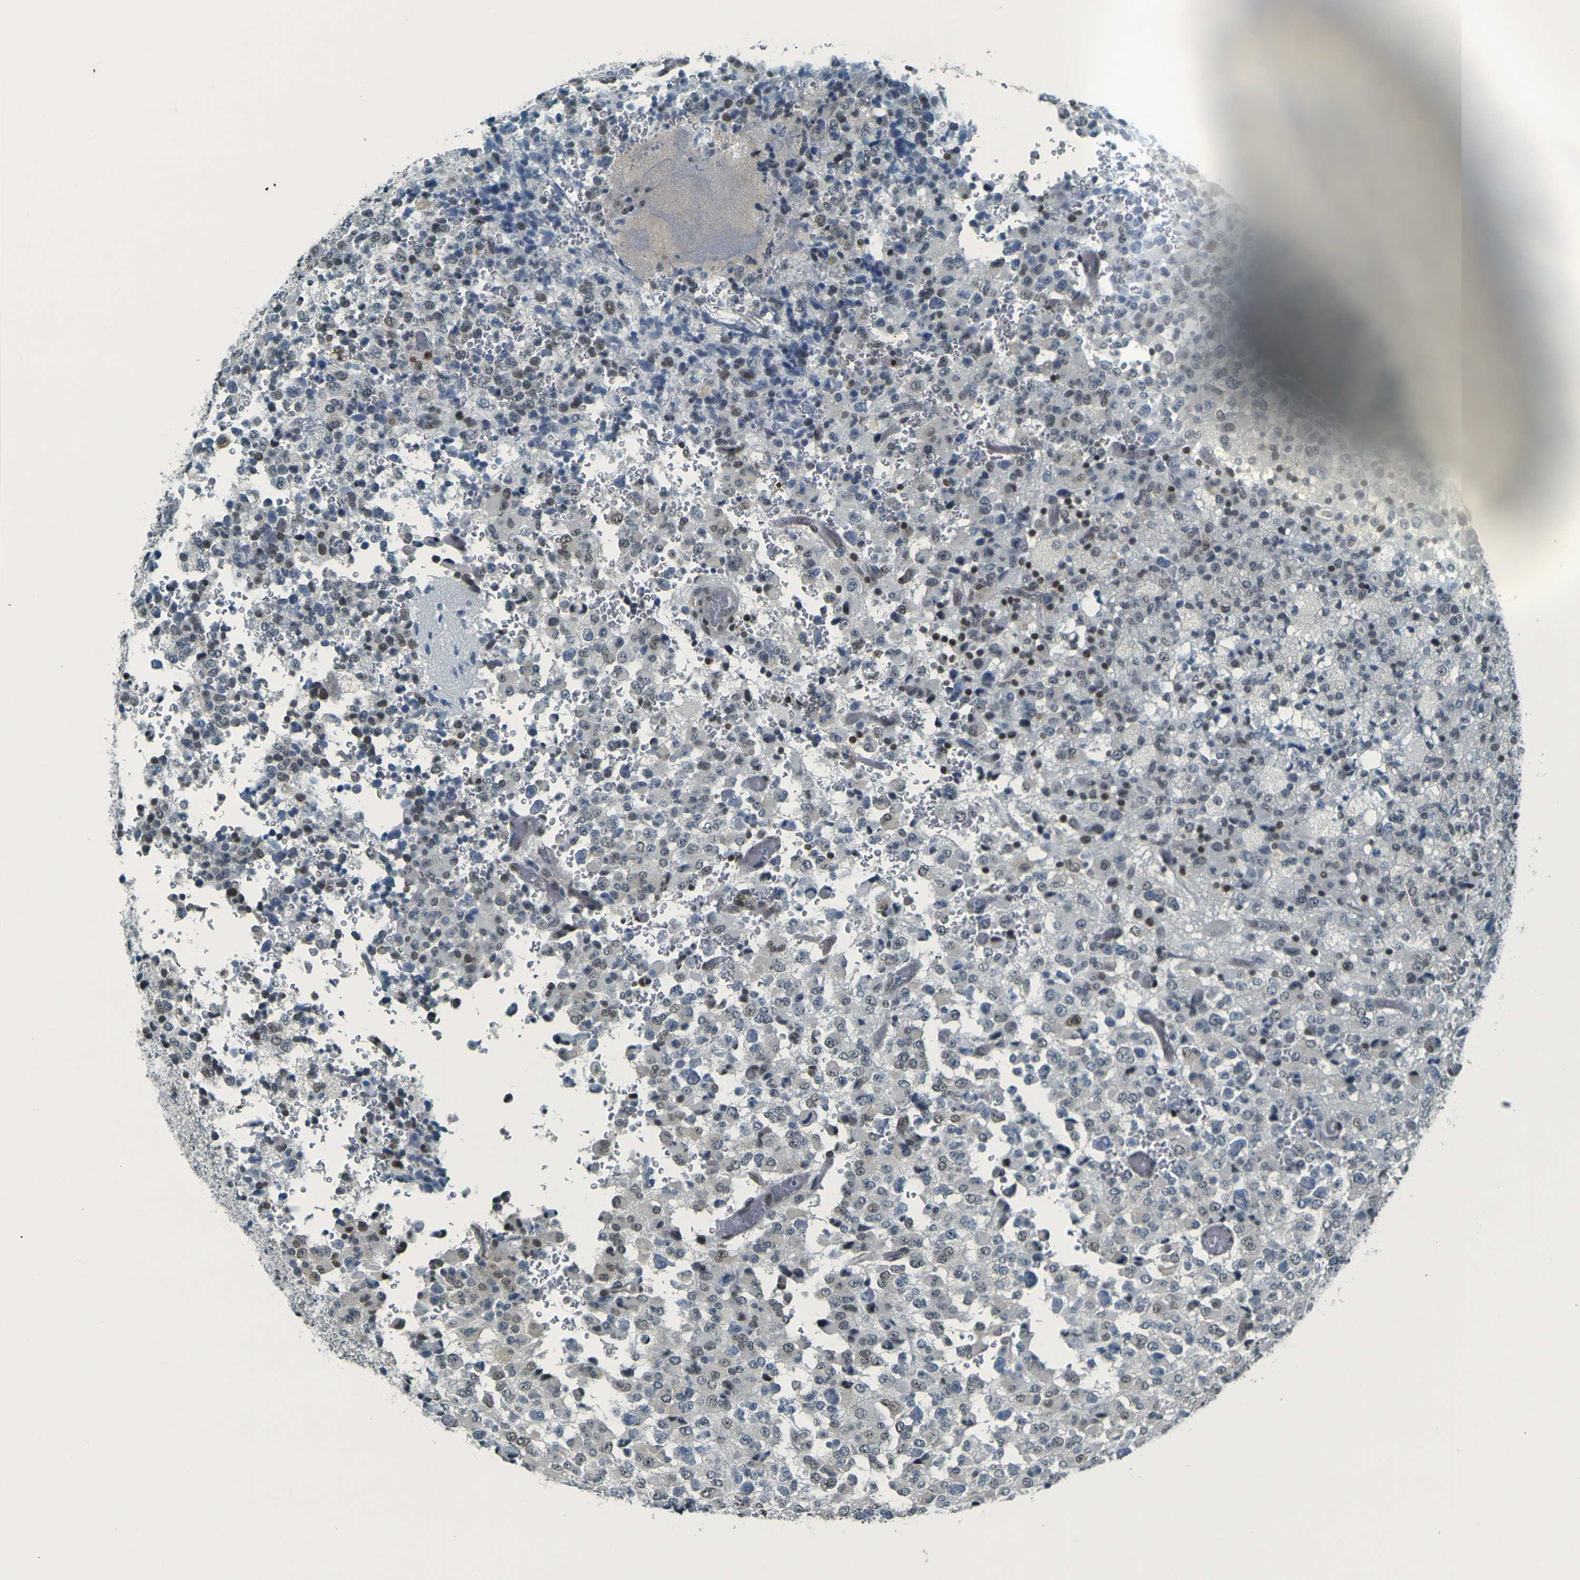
{"staining": {"intensity": "moderate", "quantity": "25%-75%", "location": "nuclear"}, "tissue": "glioma", "cell_type": "Tumor cells", "image_type": "cancer", "snomed": [{"axis": "morphology", "description": "Glioma, malignant, High grade"}, {"axis": "topography", "description": "pancreas cauda"}], "caption": "This is an image of immunohistochemistry (IHC) staining of malignant glioma (high-grade), which shows moderate positivity in the nuclear of tumor cells.", "gene": "NHEJ1", "patient": {"sex": "male", "age": 60}}